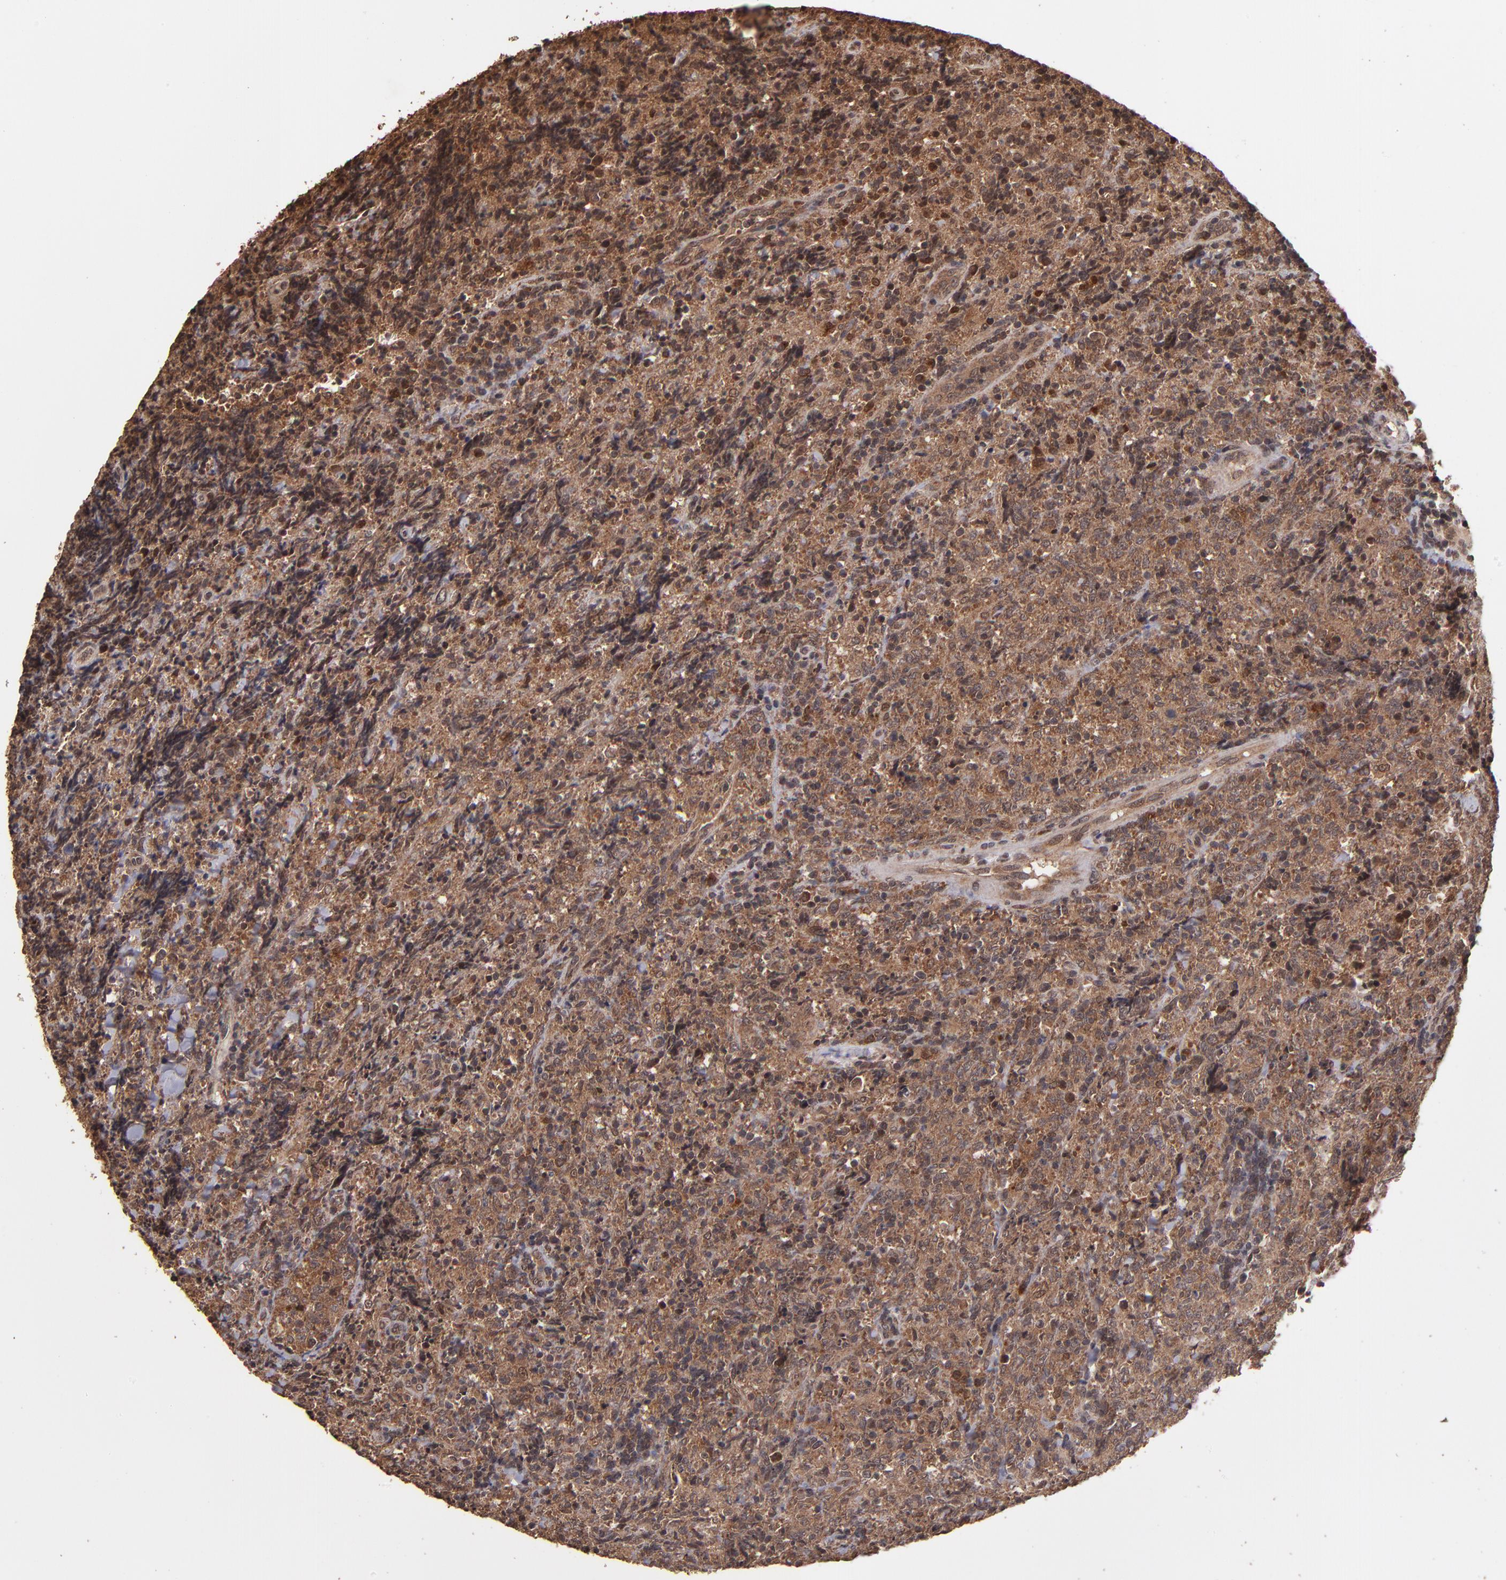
{"staining": {"intensity": "moderate", "quantity": ">75%", "location": "cytoplasmic/membranous"}, "tissue": "lymphoma", "cell_type": "Tumor cells", "image_type": "cancer", "snomed": [{"axis": "morphology", "description": "Malignant lymphoma, non-Hodgkin's type, High grade"}, {"axis": "topography", "description": "Tonsil"}], "caption": "An immunohistochemistry (IHC) micrograph of neoplastic tissue is shown. Protein staining in brown labels moderate cytoplasmic/membranous positivity in lymphoma within tumor cells.", "gene": "NFE2L2", "patient": {"sex": "female", "age": 36}}